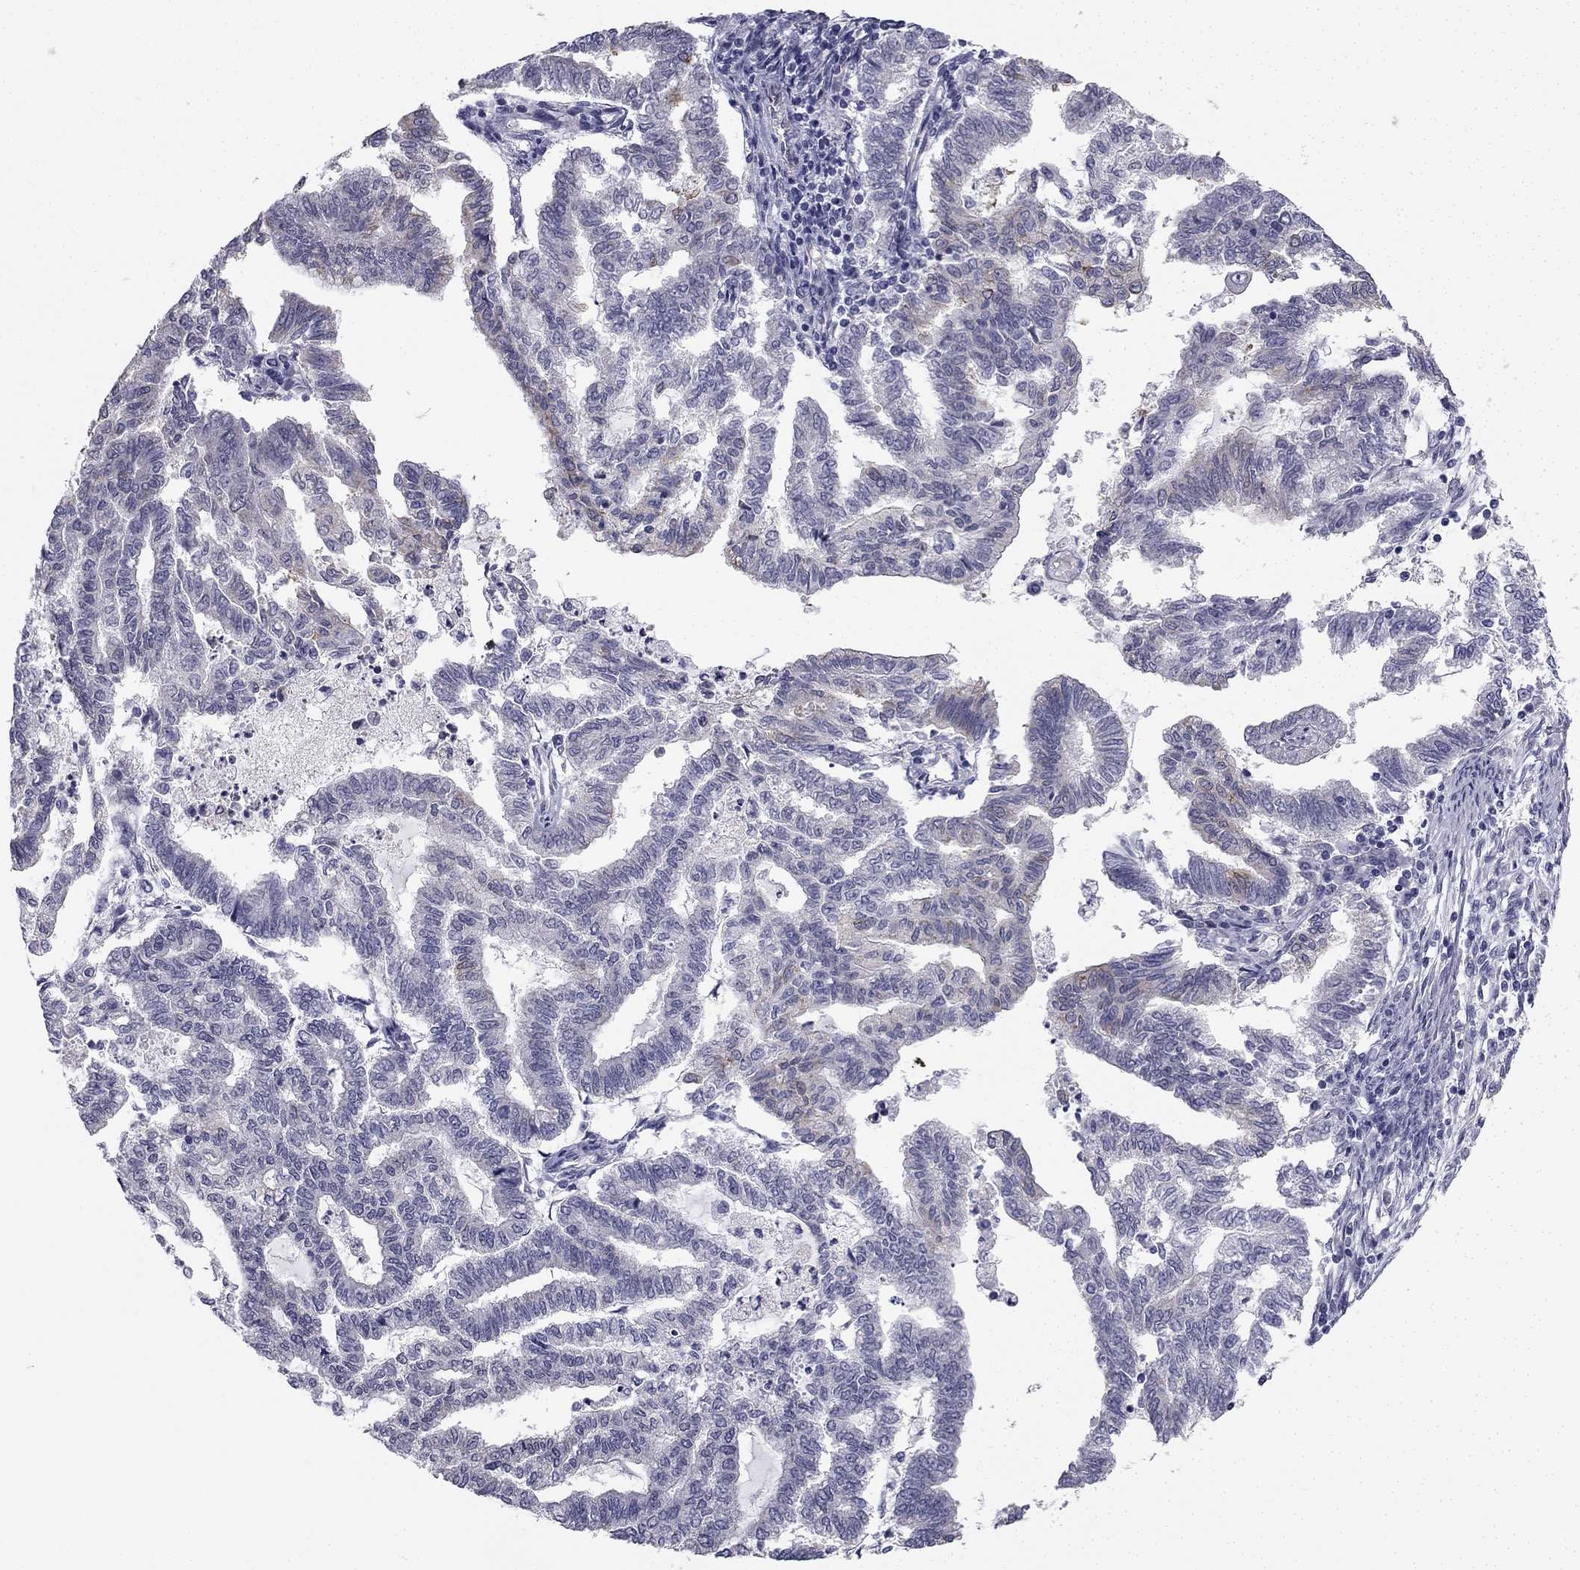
{"staining": {"intensity": "negative", "quantity": "none", "location": "none"}, "tissue": "endometrial cancer", "cell_type": "Tumor cells", "image_type": "cancer", "snomed": [{"axis": "morphology", "description": "Adenocarcinoma, NOS"}, {"axis": "topography", "description": "Endometrium"}], "caption": "An immunohistochemistry (IHC) photomicrograph of adenocarcinoma (endometrial) is shown. There is no staining in tumor cells of adenocarcinoma (endometrial). Brightfield microscopy of immunohistochemistry (IHC) stained with DAB (brown) and hematoxylin (blue), captured at high magnification.", "gene": "CCDC40", "patient": {"sex": "female", "age": 79}}